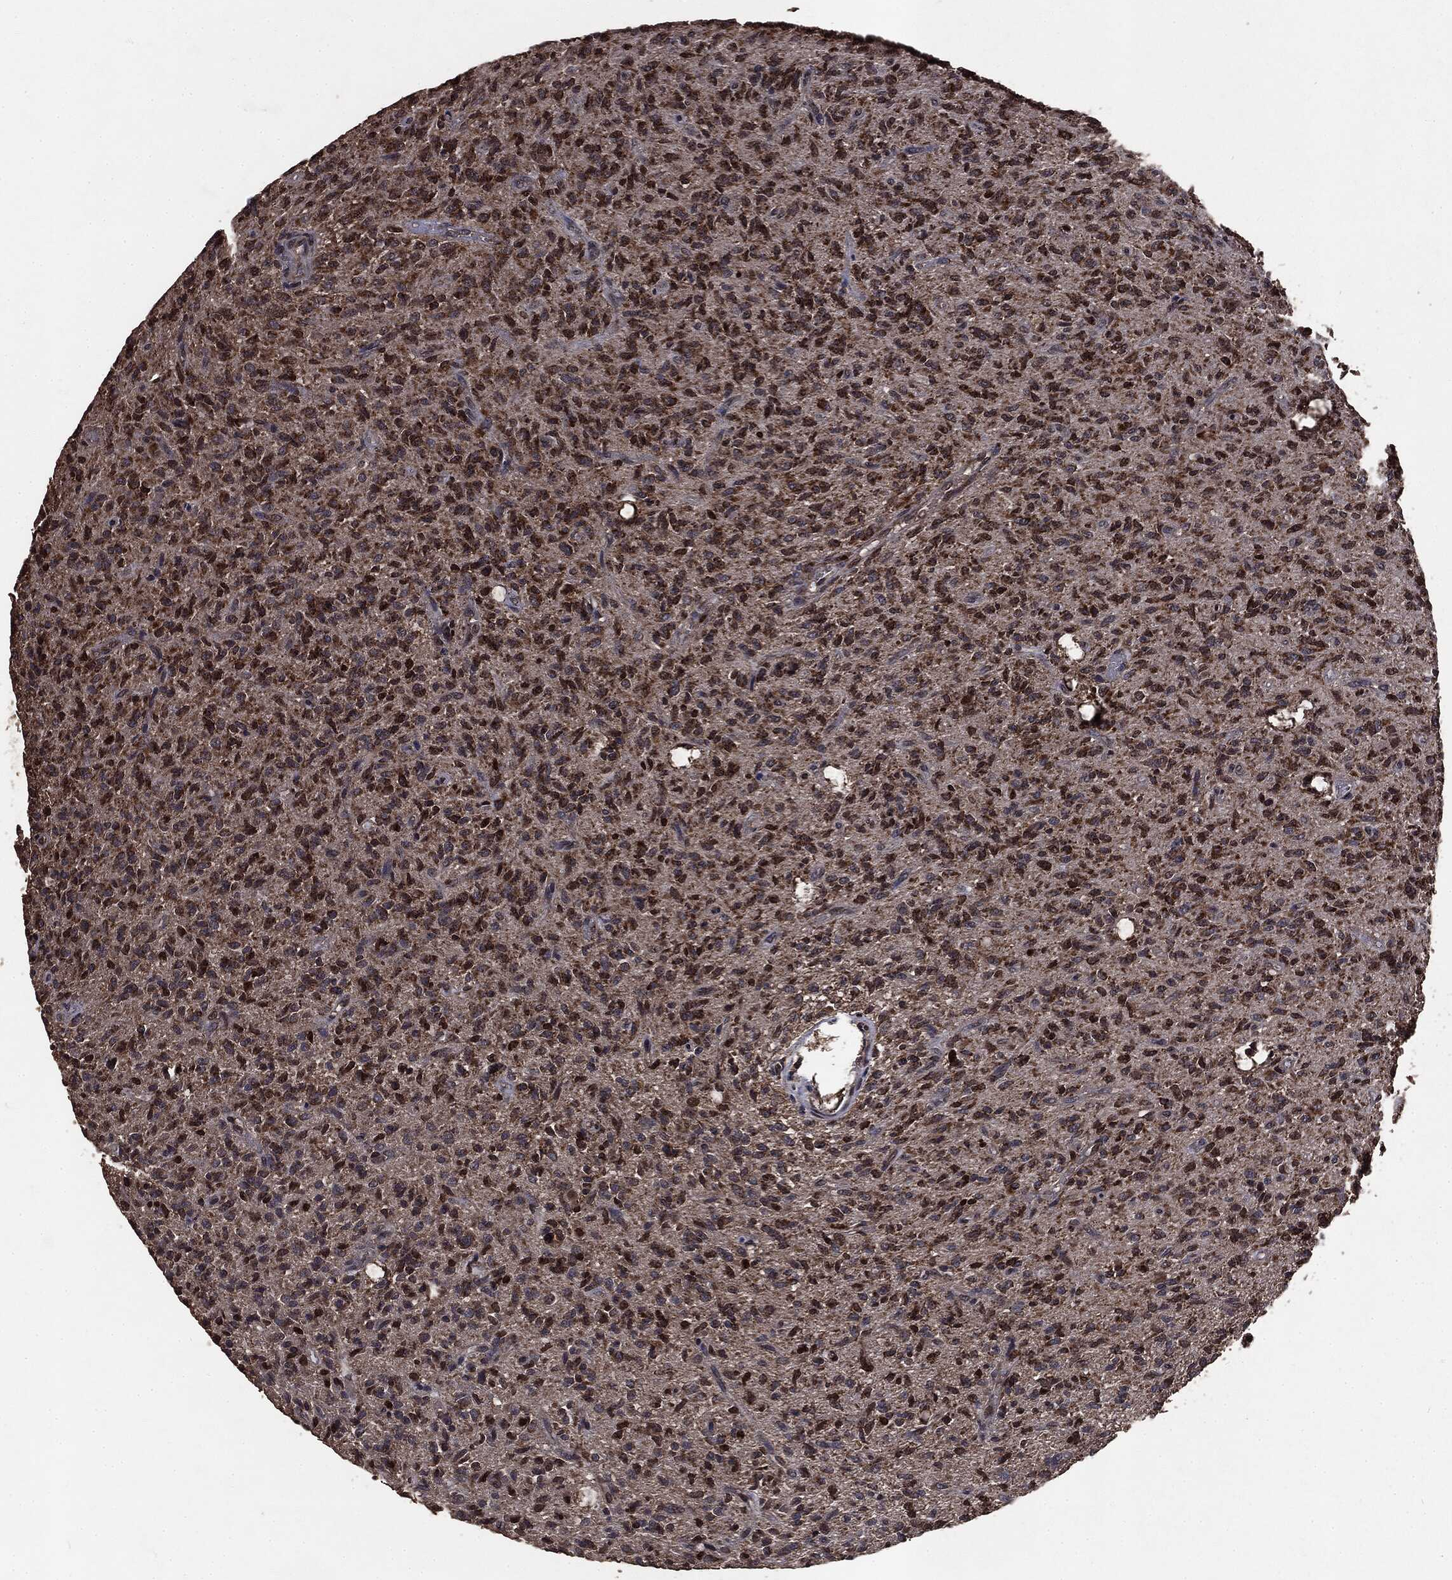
{"staining": {"intensity": "strong", "quantity": "25%-75%", "location": "cytoplasmic/membranous,nuclear"}, "tissue": "glioma", "cell_type": "Tumor cells", "image_type": "cancer", "snomed": [{"axis": "morphology", "description": "Glioma, malignant, High grade"}, {"axis": "topography", "description": "Brain"}], "caption": "Malignant high-grade glioma stained with a protein marker exhibits strong staining in tumor cells.", "gene": "PPP6R2", "patient": {"sex": "male", "age": 64}}